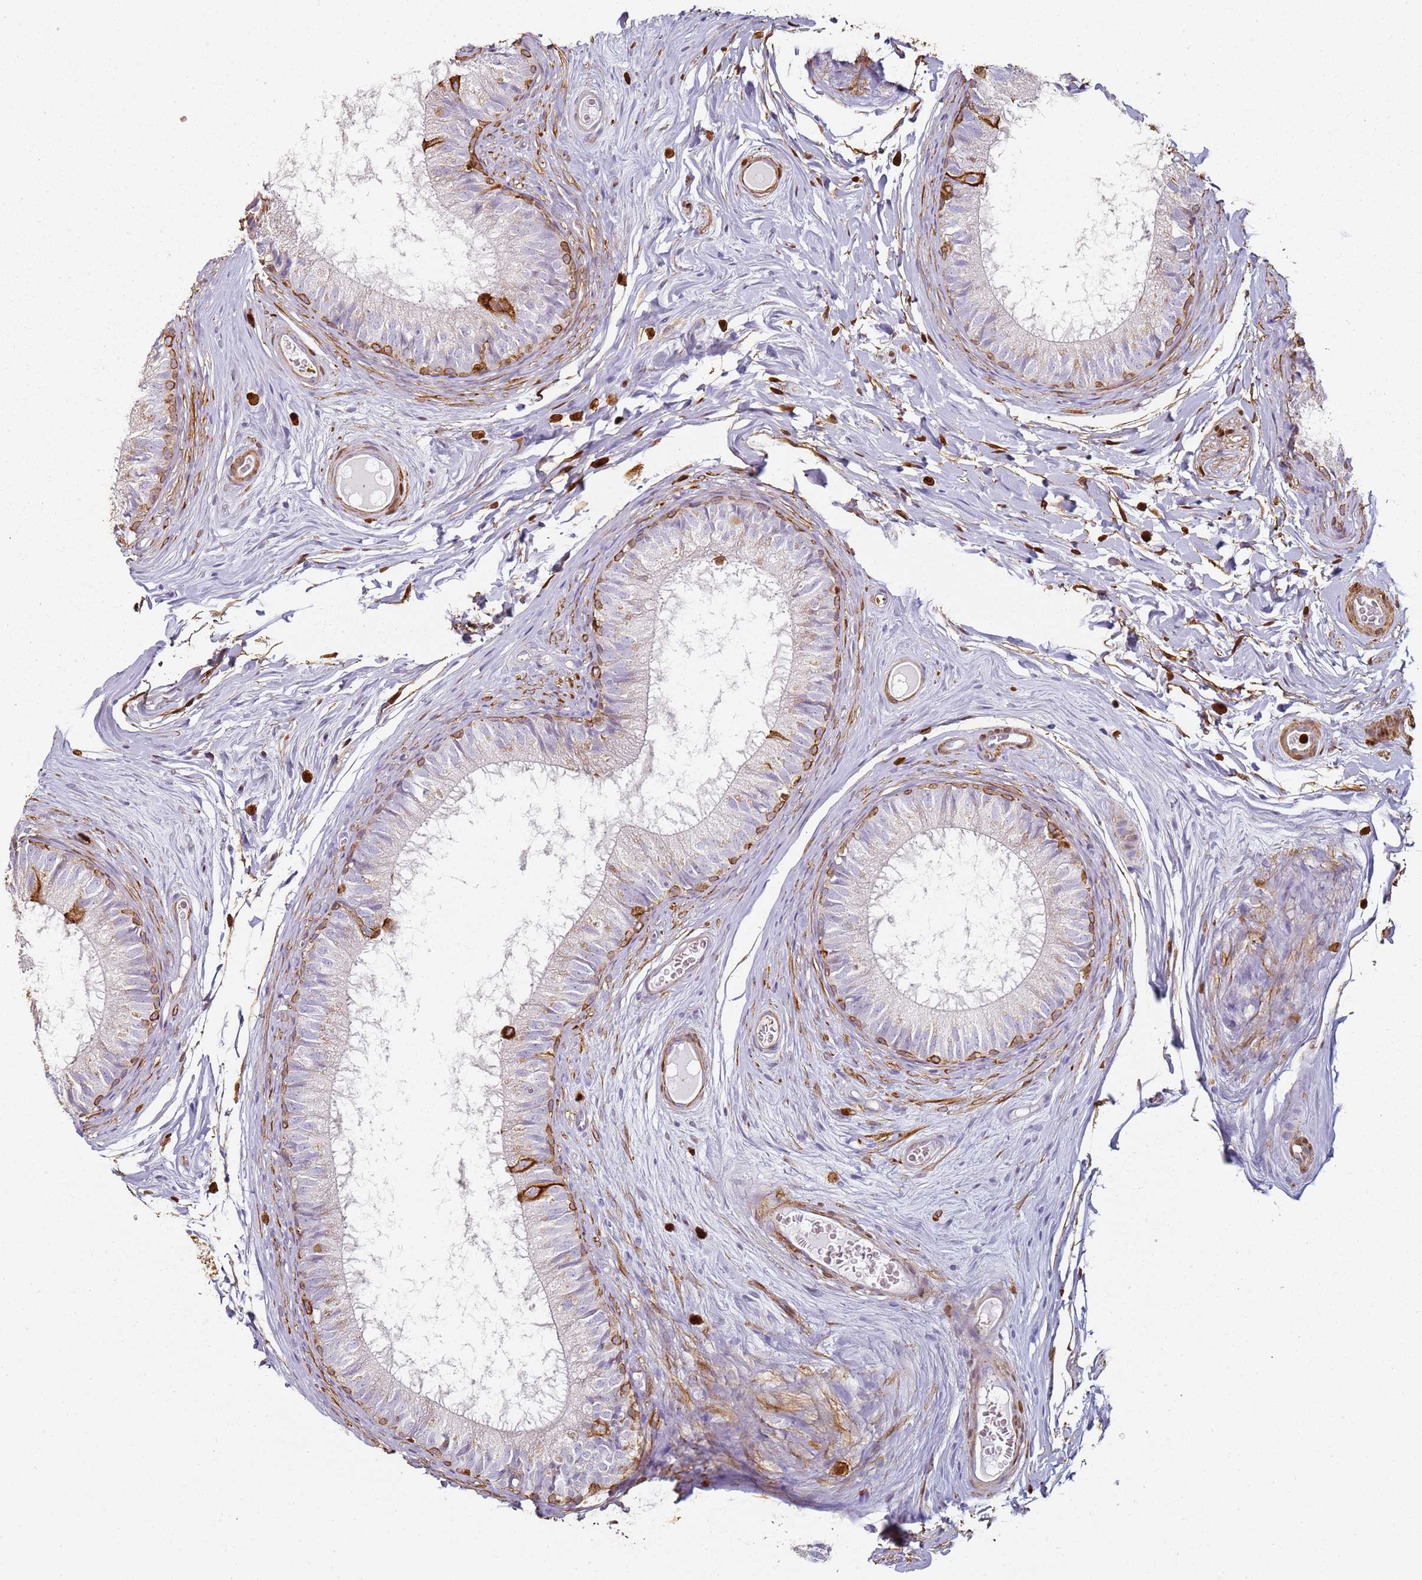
{"staining": {"intensity": "strong", "quantity": "25%-75%", "location": "cytoplasmic/membranous"}, "tissue": "epididymis", "cell_type": "Glandular cells", "image_type": "normal", "snomed": [{"axis": "morphology", "description": "Normal tissue, NOS"}, {"axis": "topography", "description": "Epididymis"}], "caption": "An IHC image of benign tissue is shown. Protein staining in brown labels strong cytoplasmic/membranous positivity in epididymis within glandular cells.", "gene": "S100A4", "patient": {"sex": "male", "age": 25}}